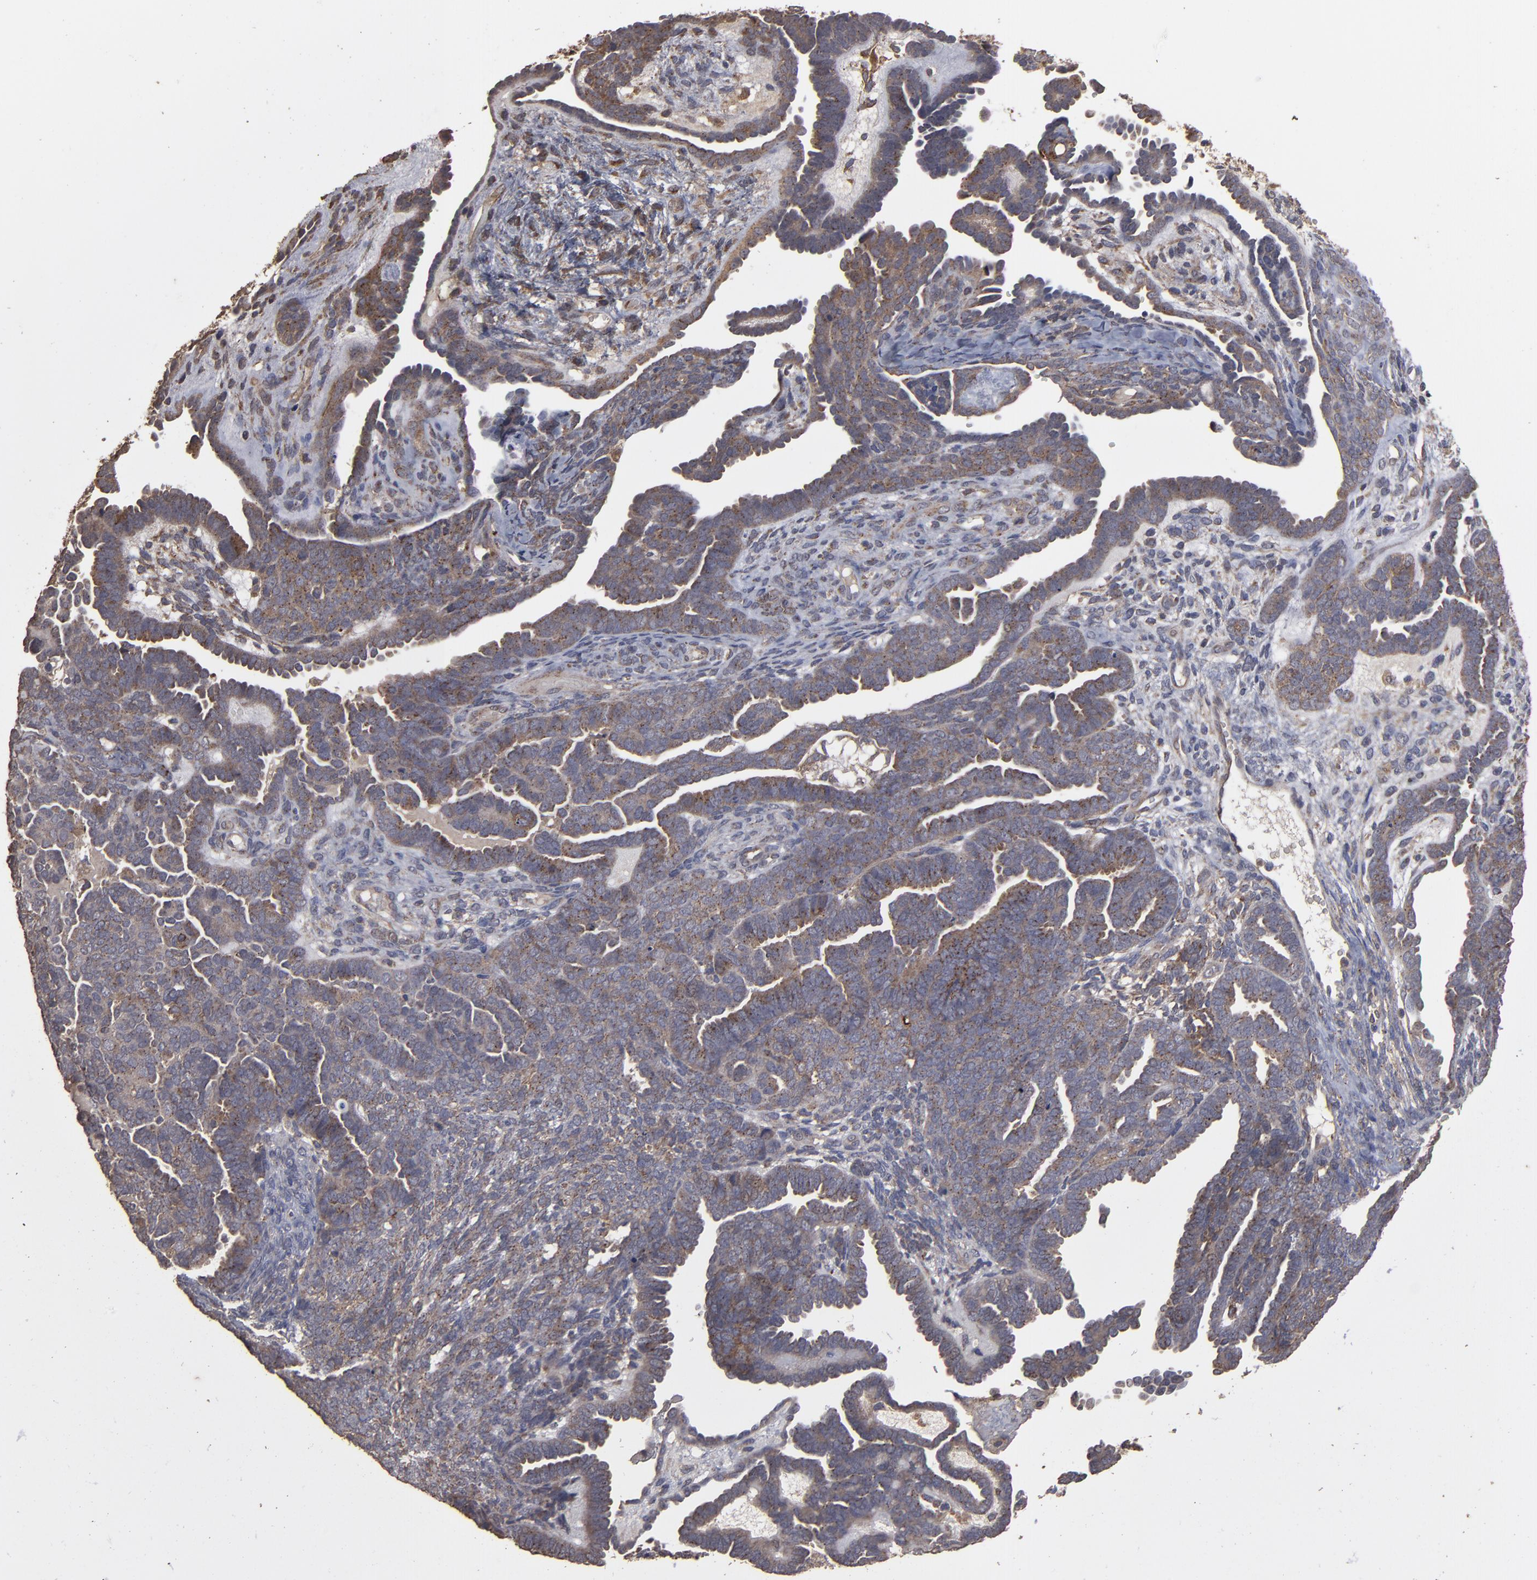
{"staining": {"intensity": "moderate", "quantity": ">75%", "location": "cytoplasmic/membranous"}, "tissue": "endometrial cancer", "cell_type": "Tumor cells", "image_type": "cancer", "snomed": [{"axis": "morphology", "description": "Neoplasm, malignant, NOS"}, {"axis": "topography", "description": "Endometrium"}], "caption": "Human neoplasm (malignant) (endometrial) stained with a brown dye demonstrates moderate cytoplasmic/membranous positive positivity in about >75% of tumor cells.", "gene": "MMP2", "patient": {"sex": "female", "age": 74}}